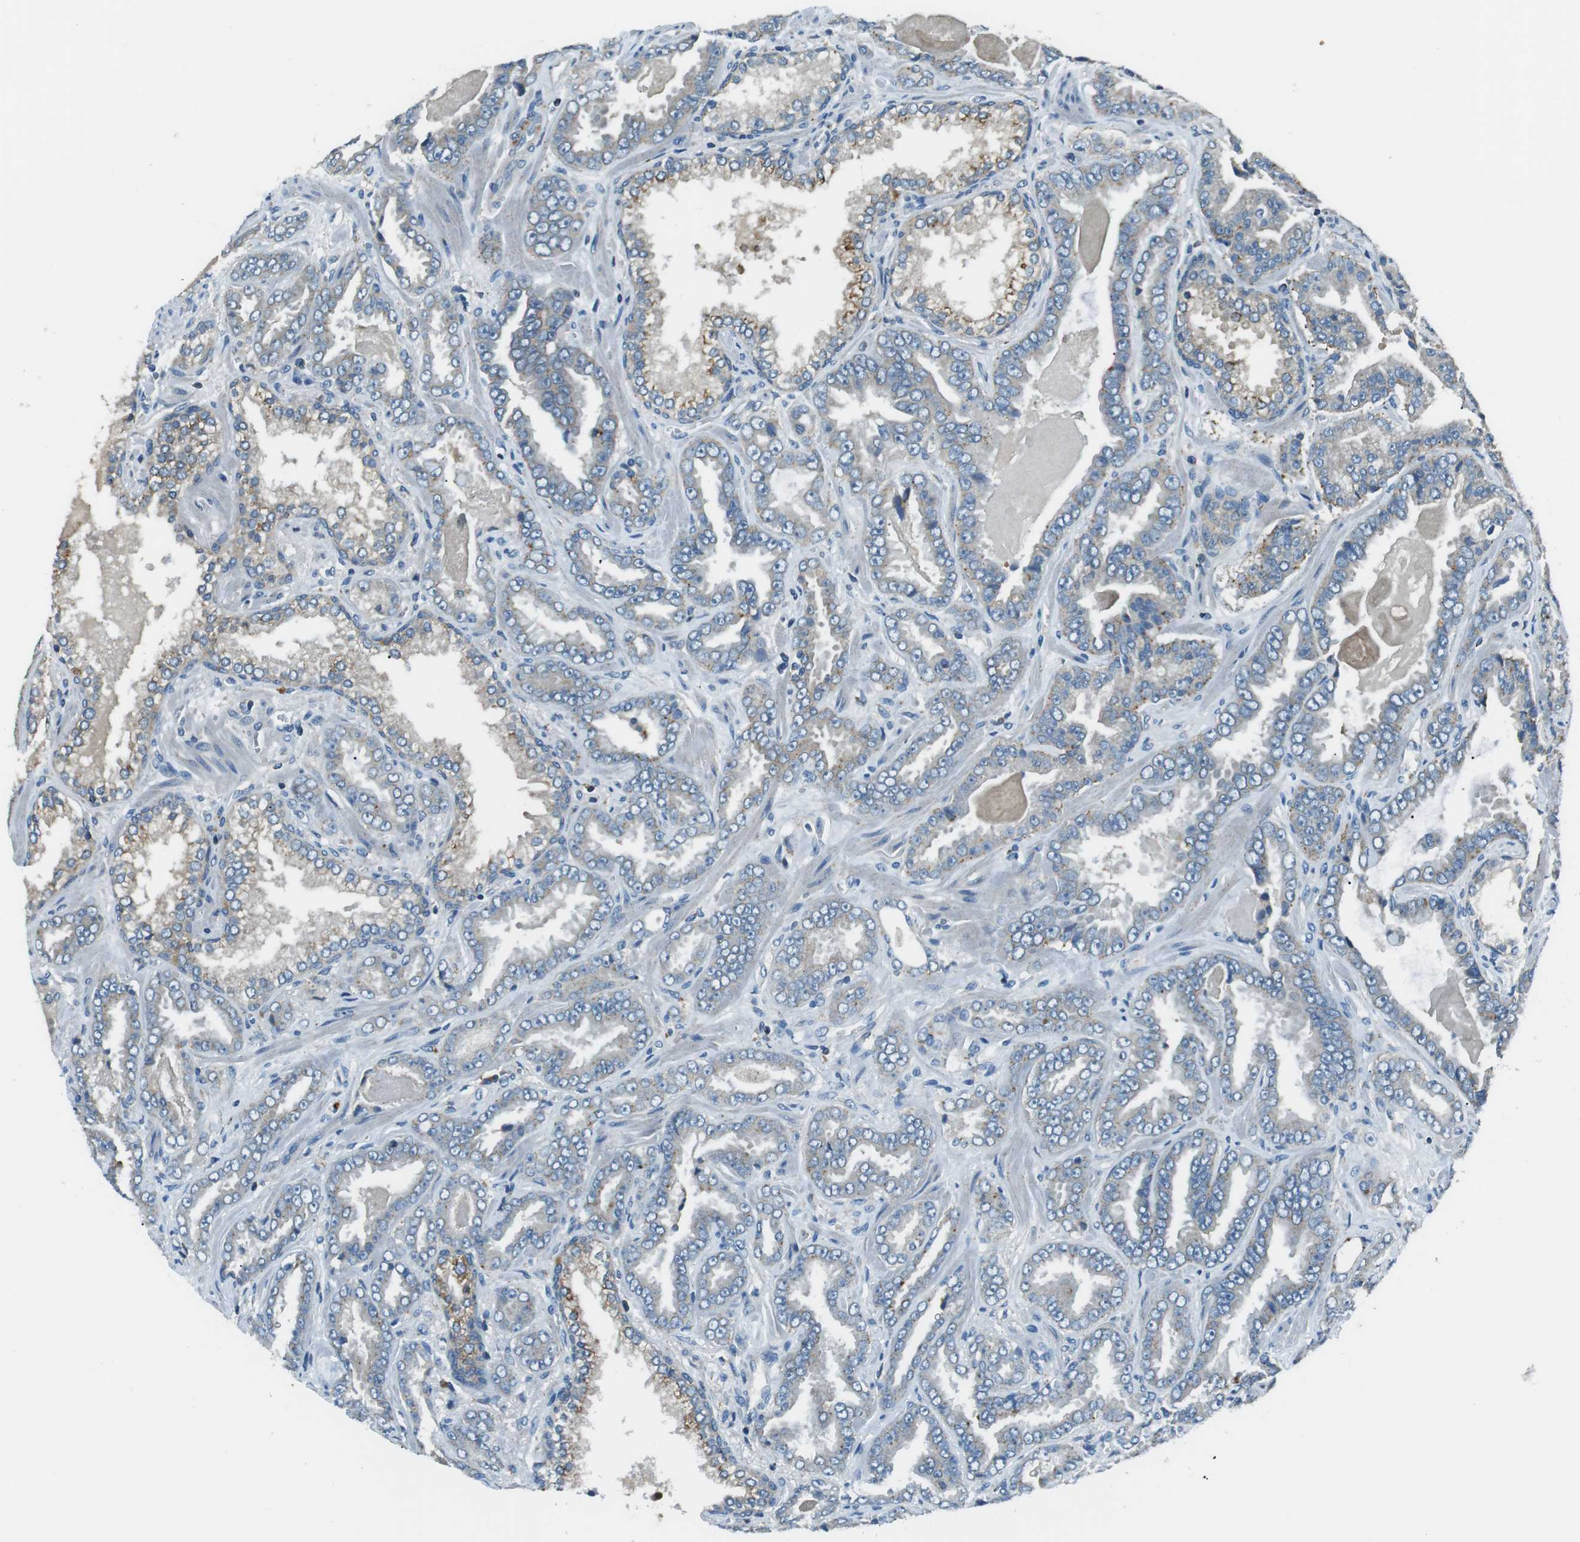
{"staining": {"intensity": "negative", "quantity": "none", "location": "none"}, "tissue": "prostate cancer", "cell_type": "Tumor cells", "image_type": "cancer", "snomed": [{"axis": "morphology", "description": "Adenocarcinoma, Low grade"}, {"axis": "topography", "description": "Prostate"}], "caption": "A high-resolution histopathology image shows immunohistochemistry (IHC) staining of adenocarcinoma (low-grade) (prostate), which shows no significant staining in tumor cells.", "gene": "FAM3B", "patient": {"sex": "male", "age": 60}}